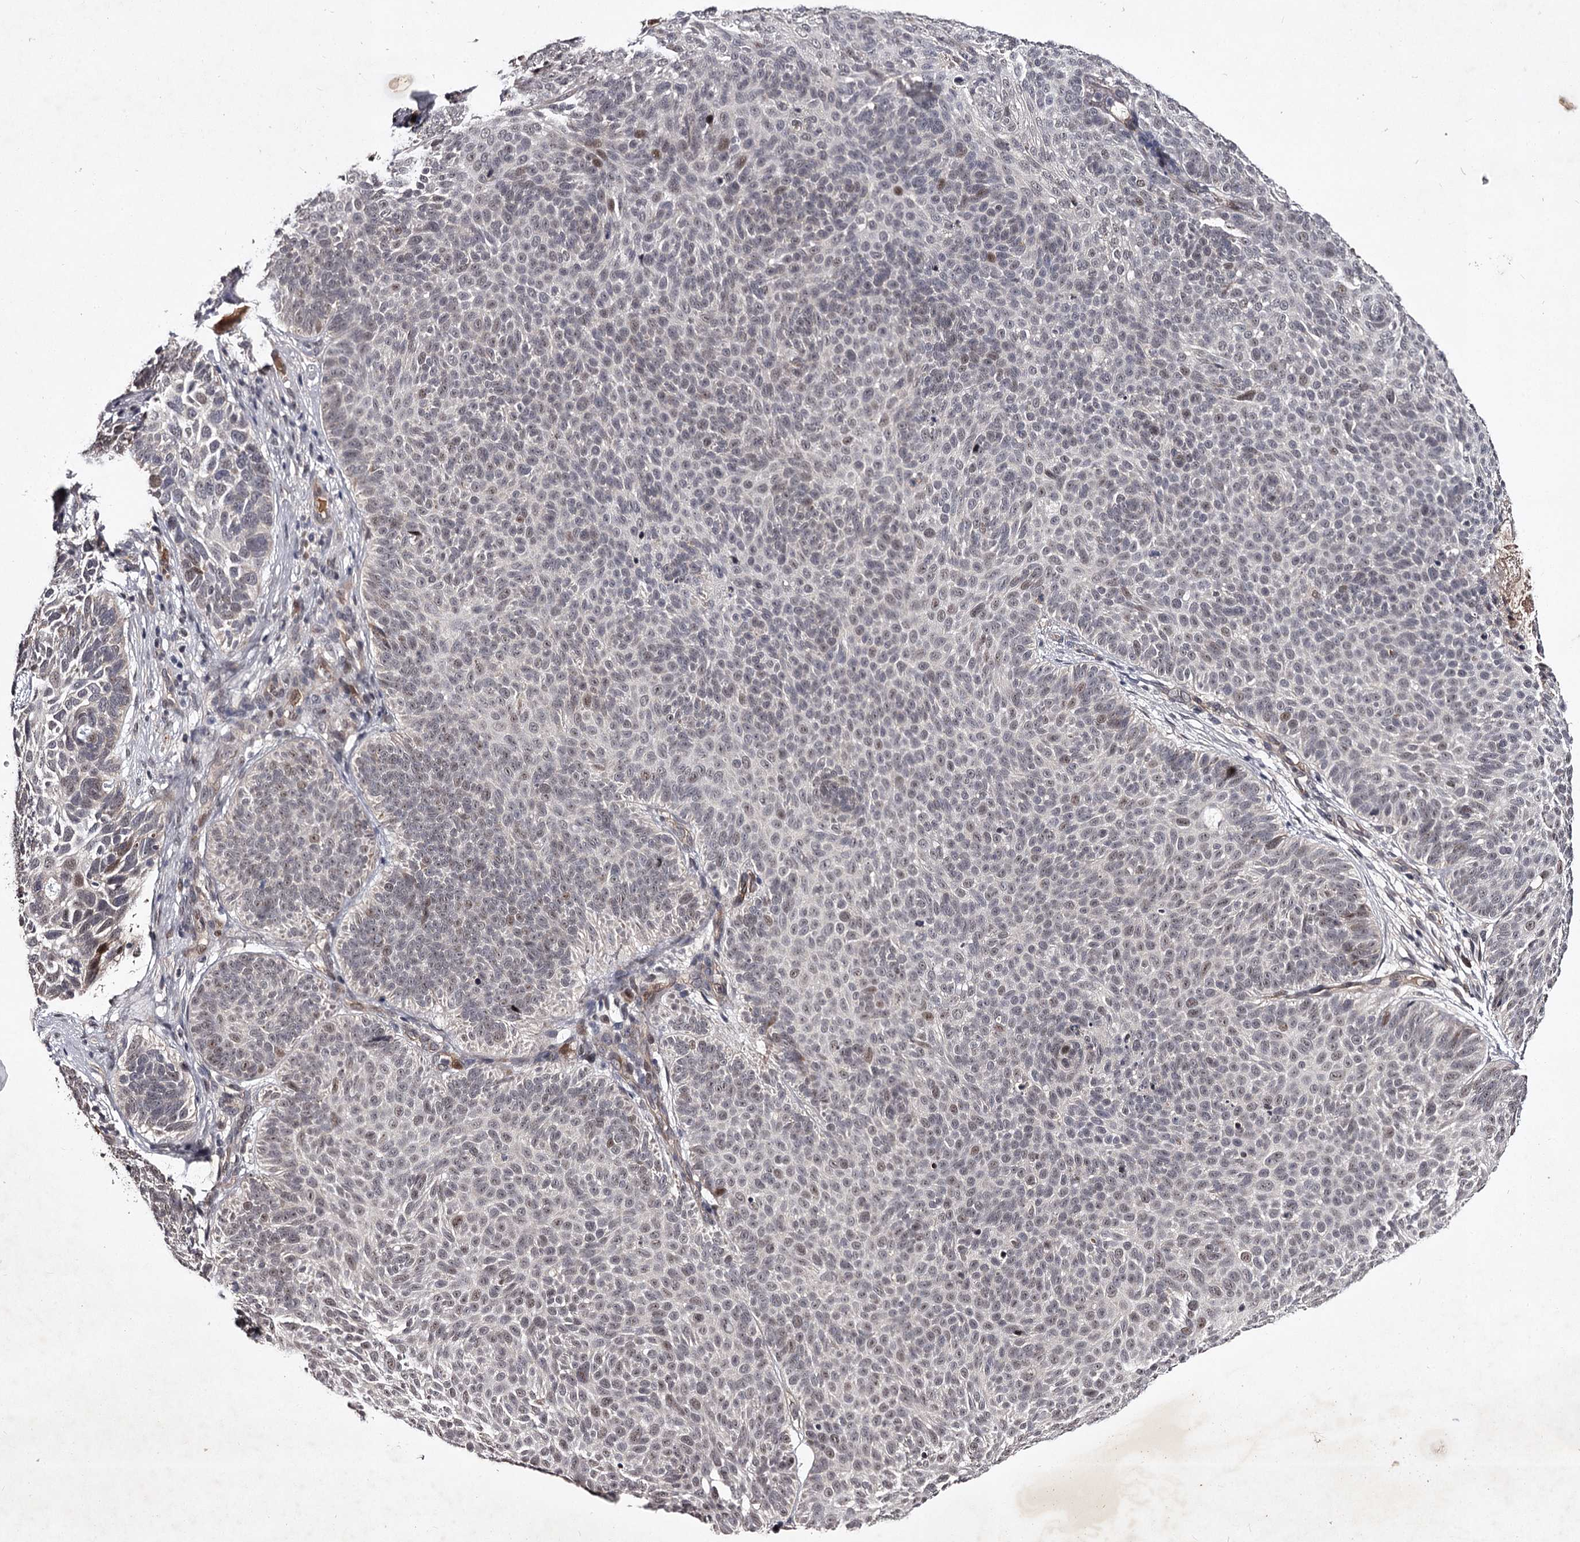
{"staining": {"intensity": "moderate", "quantity": "<25%", "location": "nuclear"}, "tissue": "skin cancer", "cell_type": "Tumor cells", "image_type": "cancer", "snomed": [{"axis": "morphology", "description": "Basal cell carcinoma"}, {"axis": "topography", "description": "Skin"}], "caption": "Brown immunohistochemical staining in basal cell carcinoma (skin) displays moderate nuclear expression in about <25% of tumor cells. The staining was performed using DAB to visualize the protein expression in brown, while the nuclei were stained in blue with hematoxylin (Magnification: 20x).", "gene": "RNF44", "patient": {"sex": "male", "age": 85}}